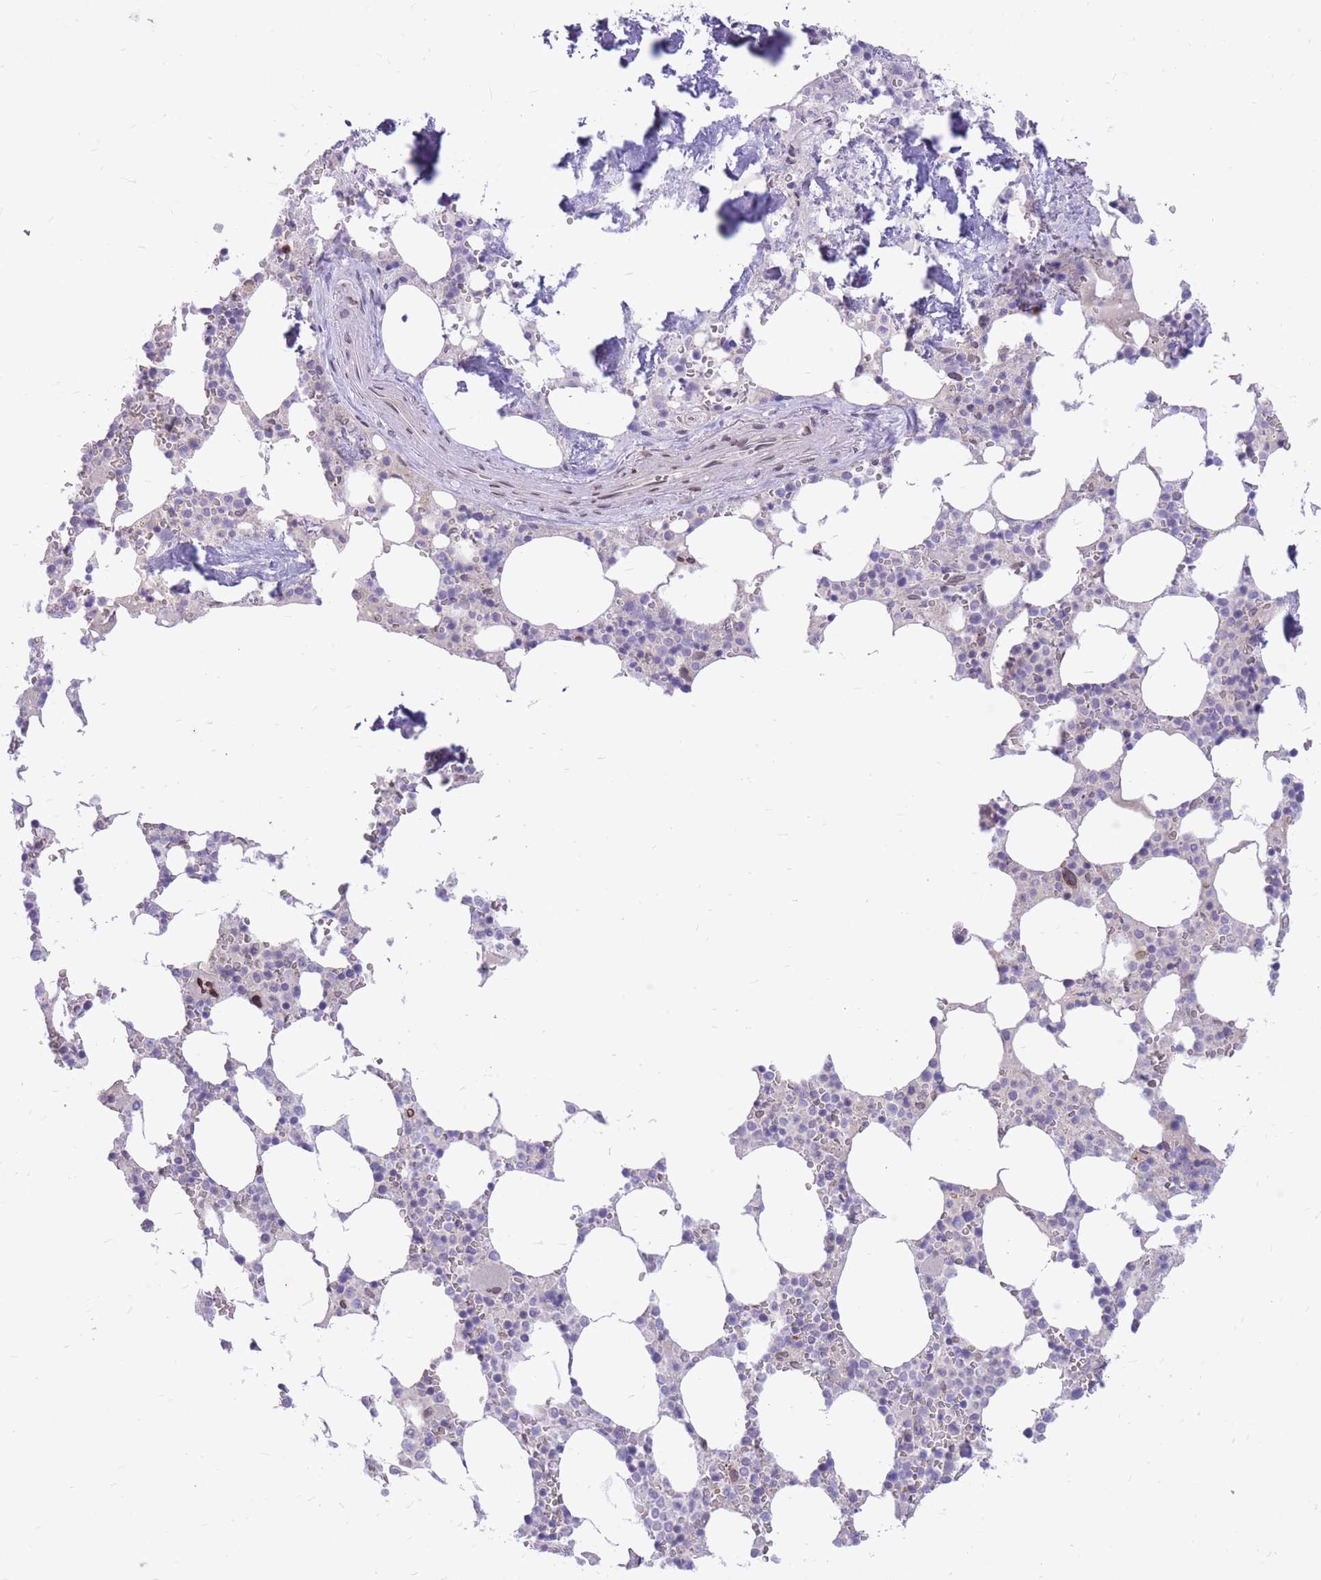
{"staining": {"intensity": "negative", "quantity": "none", "location": "none"}, "tissue": "bone marrow", "cell_type": "Hematopoietic cells", "image_type": "normal", "snomed": [{"axis": "morphology", "description": "Normal tissue, NOS"}, {"axis": "topography", "description": "Bone marrow"}], "caption": "Bone marrow was stained to show a protein in brown. There is no significant expression in hematopoietic cells. (DAB IHC with hematoxylin counter stain).", "gene": "HOOK2", "patient": {"sex": "male", "age": 64}}